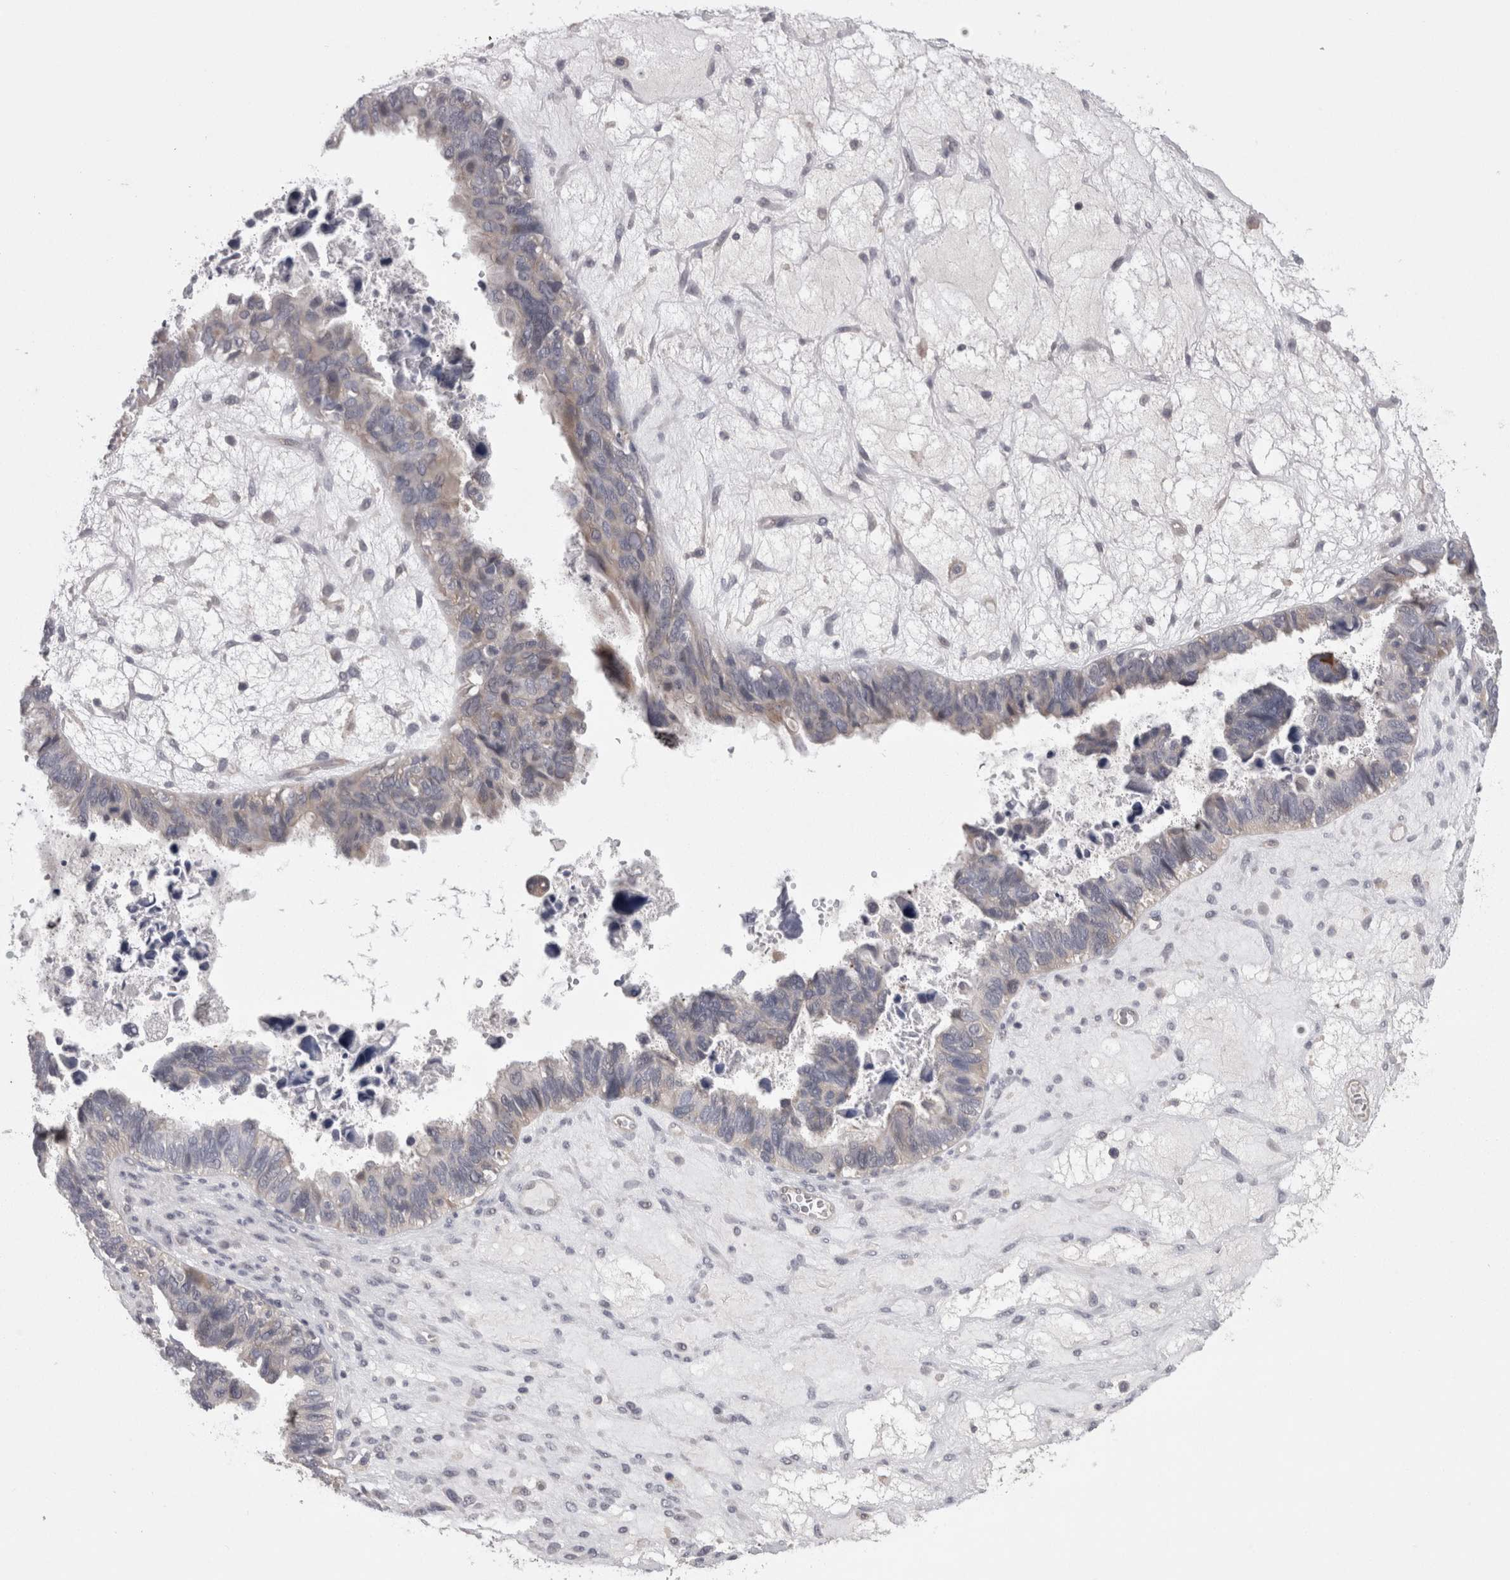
{"staining": {"intensity": "weak", "quantity": "<25%", "location": "cytoplasmic/membranous"}, "tissue": "ovarian cancer", "cell_type": "Tumor cells", "image_type": "cancer", "snomed": [{"axis": "morphology", "description": "Cystadenocarcinoma, serous, NOS"}, {"axis": "topography", "description": "Ovary"}], "caption": "Tumor cells are negative for protein expression in human ovarian cancer (serous cystadenocarcinoma).", "gene": "LYZL6", "patient": {"sex": "female", "age": 79}}